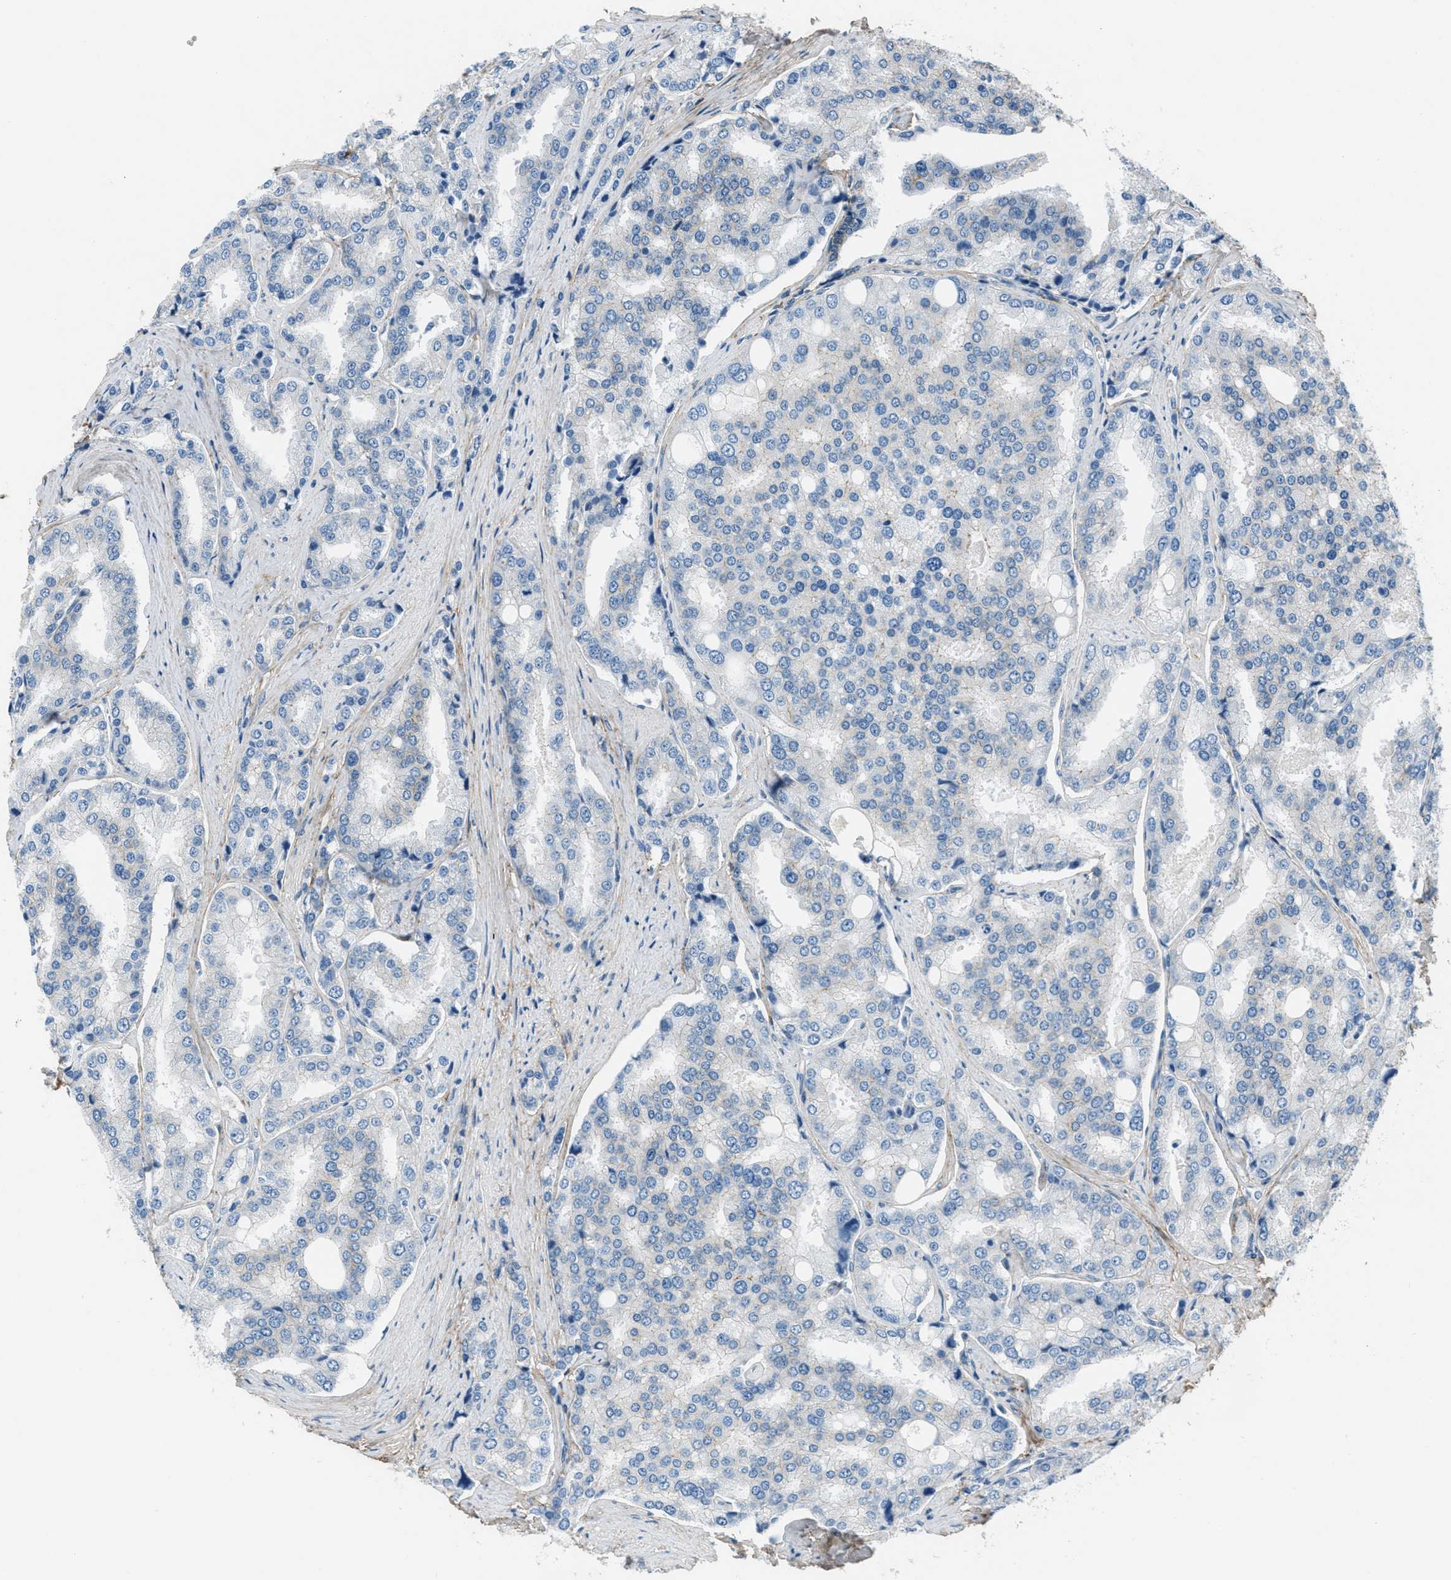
{"staining": {"intensity": "negative", "quantity": "none", "location": "none"}, "tissue": "prostate cancer", "cell_type": "Tumor cells", "image_type": "cancer", "snomed": [{"axis": "morphology", "description": "Adenocarcinoma, High grade"}, {"axis": "topography", "description": "Prostate"}], "caption": "A micrograph of prostate cancer (adenocarcinoma (high-grade)) stained for a protein exhibits no brown staining in tumor cells.", "gene": "FBN1", "patient": {"sex": "male", "age": 50}}